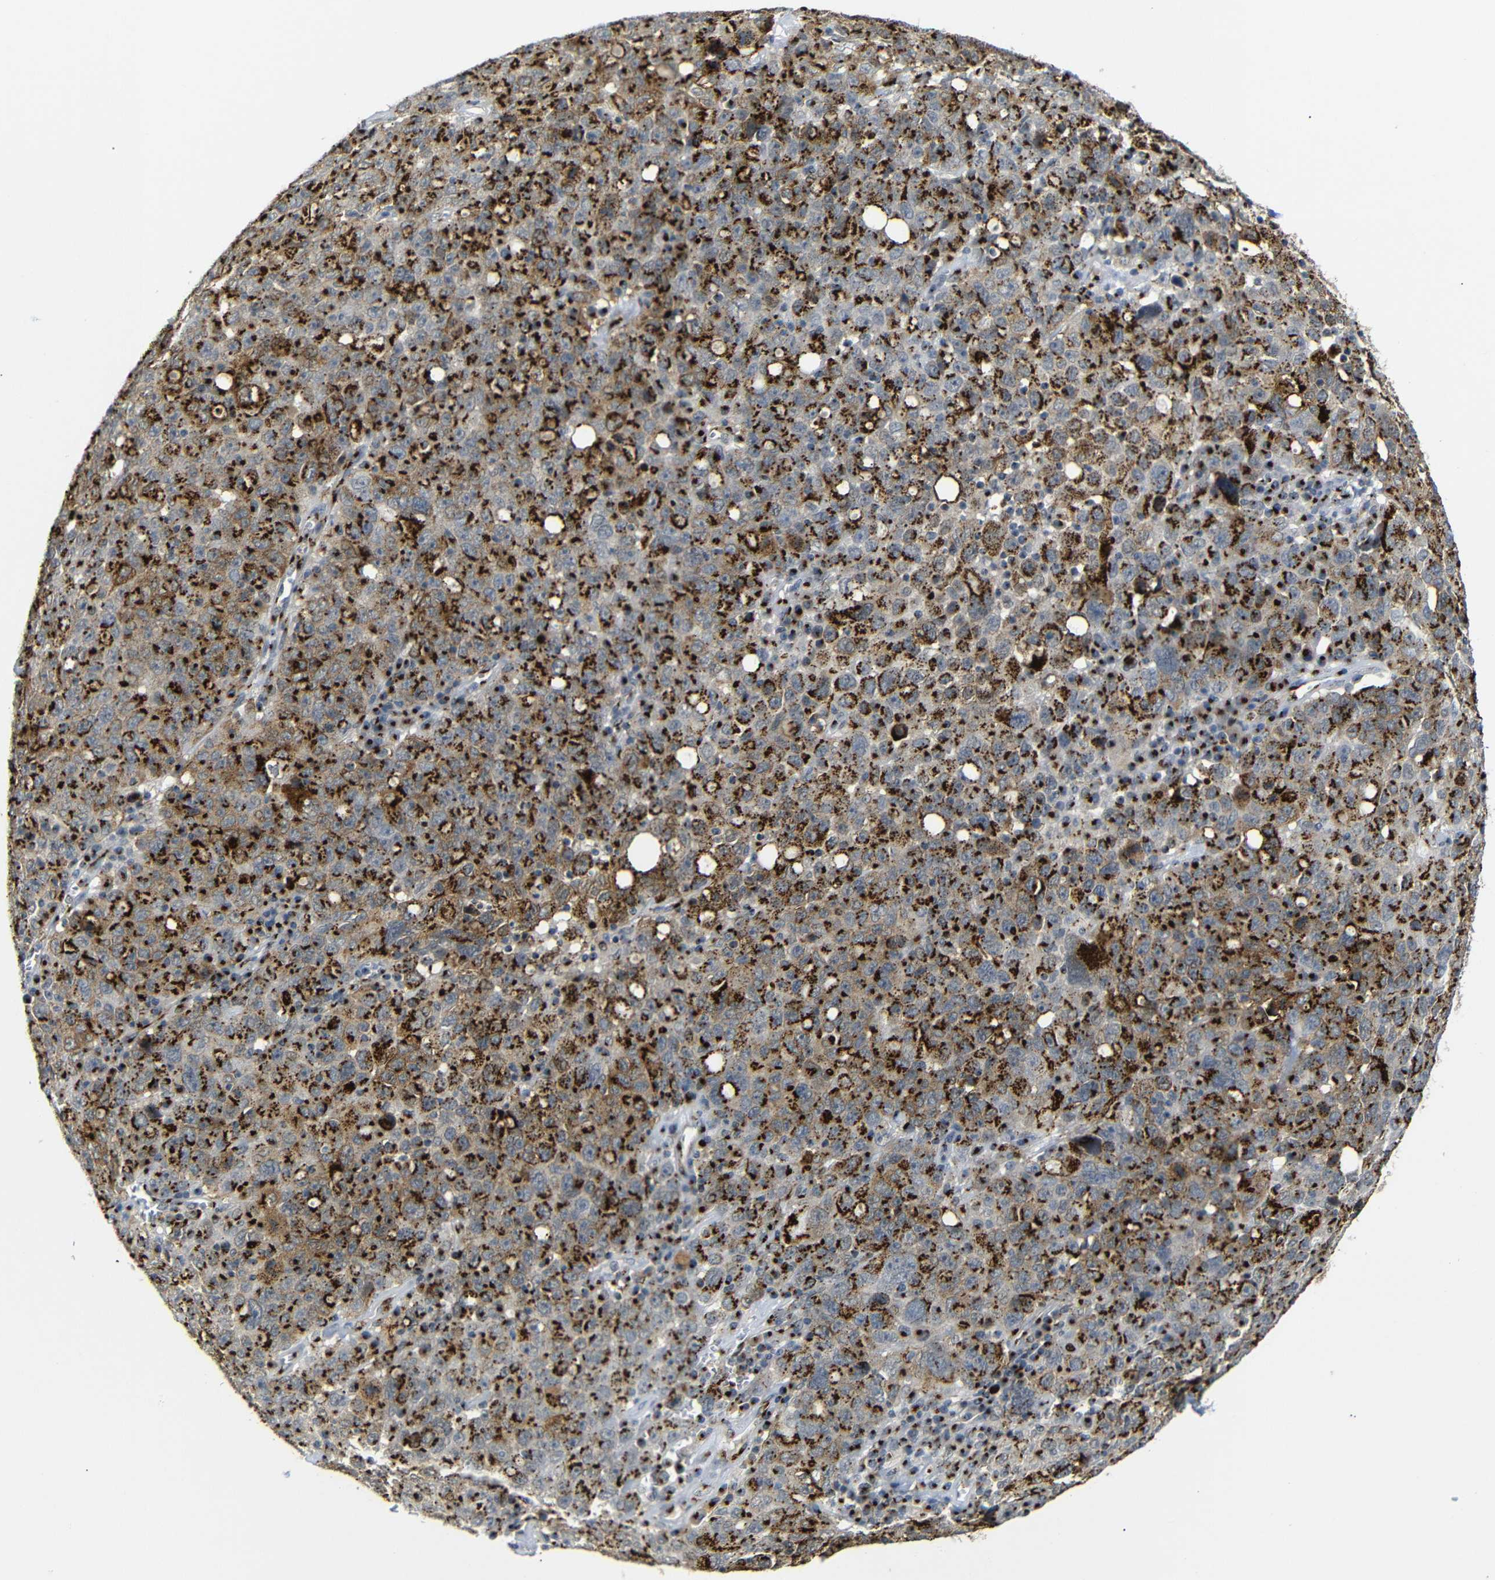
{"staining": {"intensity": "strong", "quantity": ">75%", "location": "cytoplasmic/membranous"}, "tissue": "ovarian cancer", "cell_type": "Tumor cells", "image_type": "cancer", "snomed": [{"axis": "morphology", "description": "Carcinoma, endometroid"}, {"axis": "topography", "description": "Ovary"}], "caption": "High-power microscopy captured an IHC image of ovarian cancer (endometroid carcinoma), revealing strong cytoplasmic/membranous staining in approximately >75% of tumor cells.", "gene": "TGOLN2", "patient": {"sex": "female", "age": 62}}